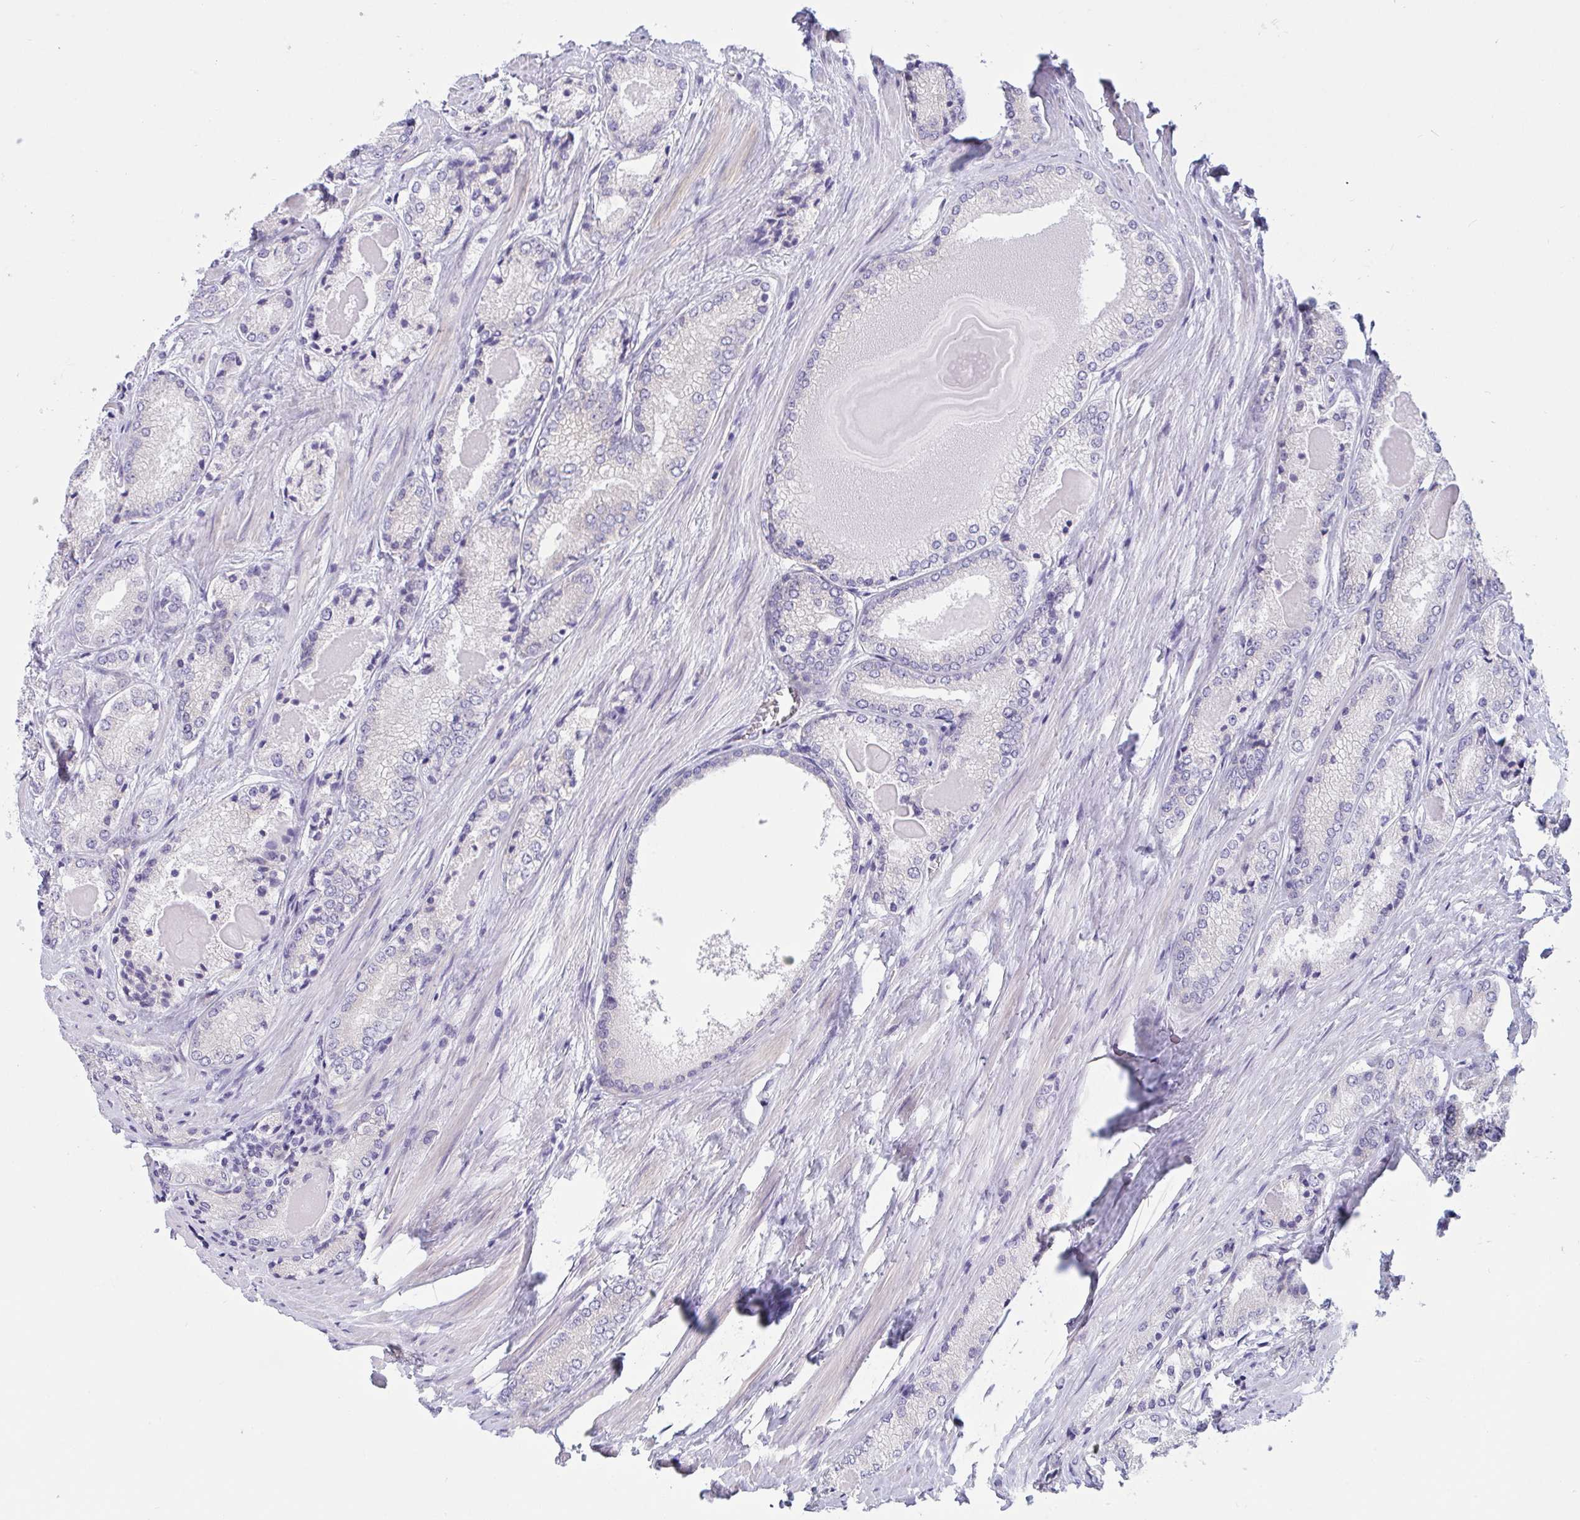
{"staining": {"intensity": "negative", "quantity": "none", "location": "none"}, "tissue": "prostate cancer", "cell_type": "Tumor cells", "image_type": "cancer", "snomed": [{"axis": "morphology", "description": "Adenocarcinoma, NOS"}, {"axis": "morphology", "description": "Adenocarcinoma, Low grade"}, {"axis": "topography", "description": "Prostate"}], "caption": "Tumor cells are negative for brown protein staining in prostate cancer.", "gene": "OXLD1", "patient": {"sex": "male", "age": 68}}